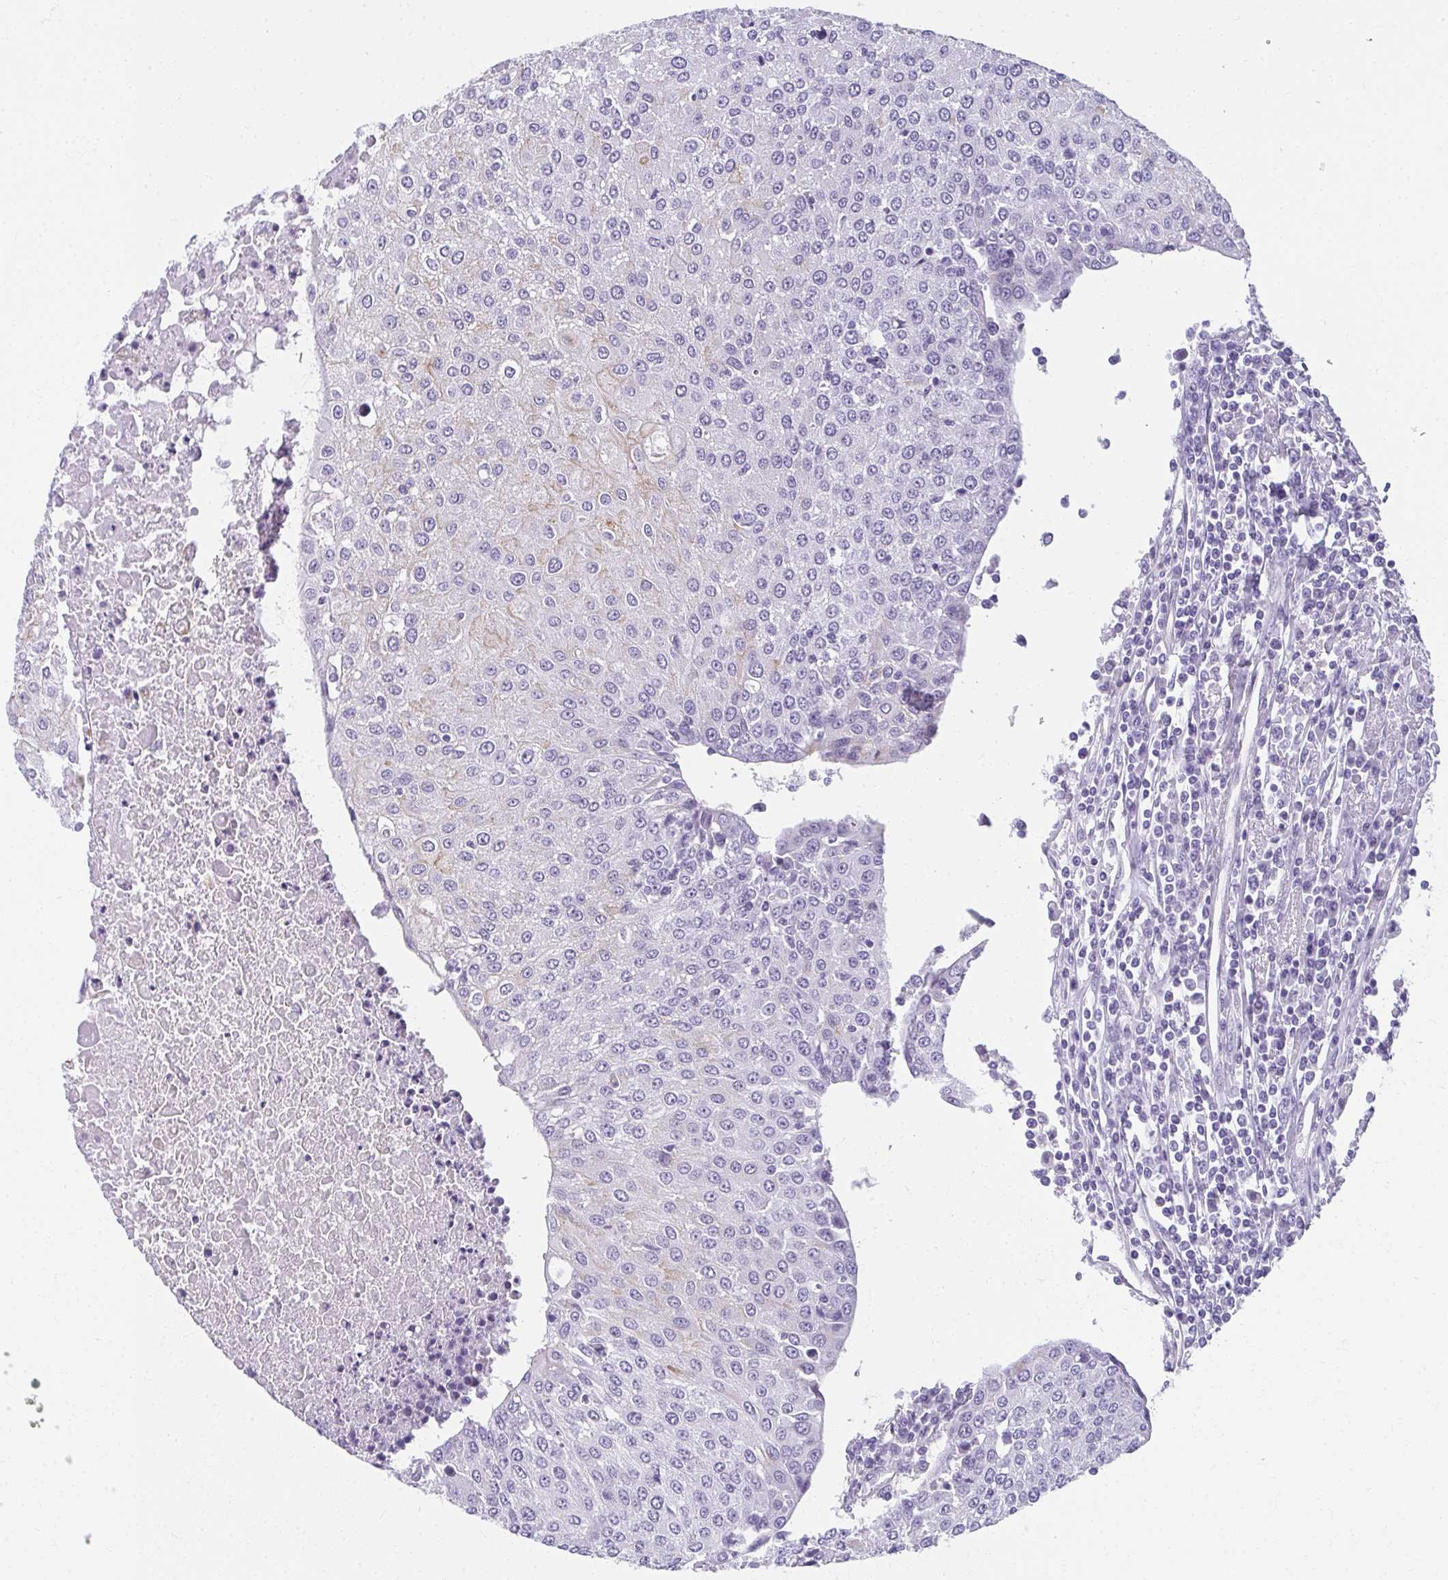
{"staining": {"intensity": "negative", "quantity": "none", "location": "none"}, "tissue": "urothelial cancer", "cell_type": "Tumor cells", "image_type": "cancer", "snomed": [{"axis": "morphology", "description": "Urothelial carcinoma, High grade"}, {"axis": "topography", "description": "Urinary bladder"}], "caption": "The micrograph demonstrates no significant positivity in tumor cells of urothelial cancer.", "gene": "MOBP", "patient": {"sex": "female", "age": 85}}